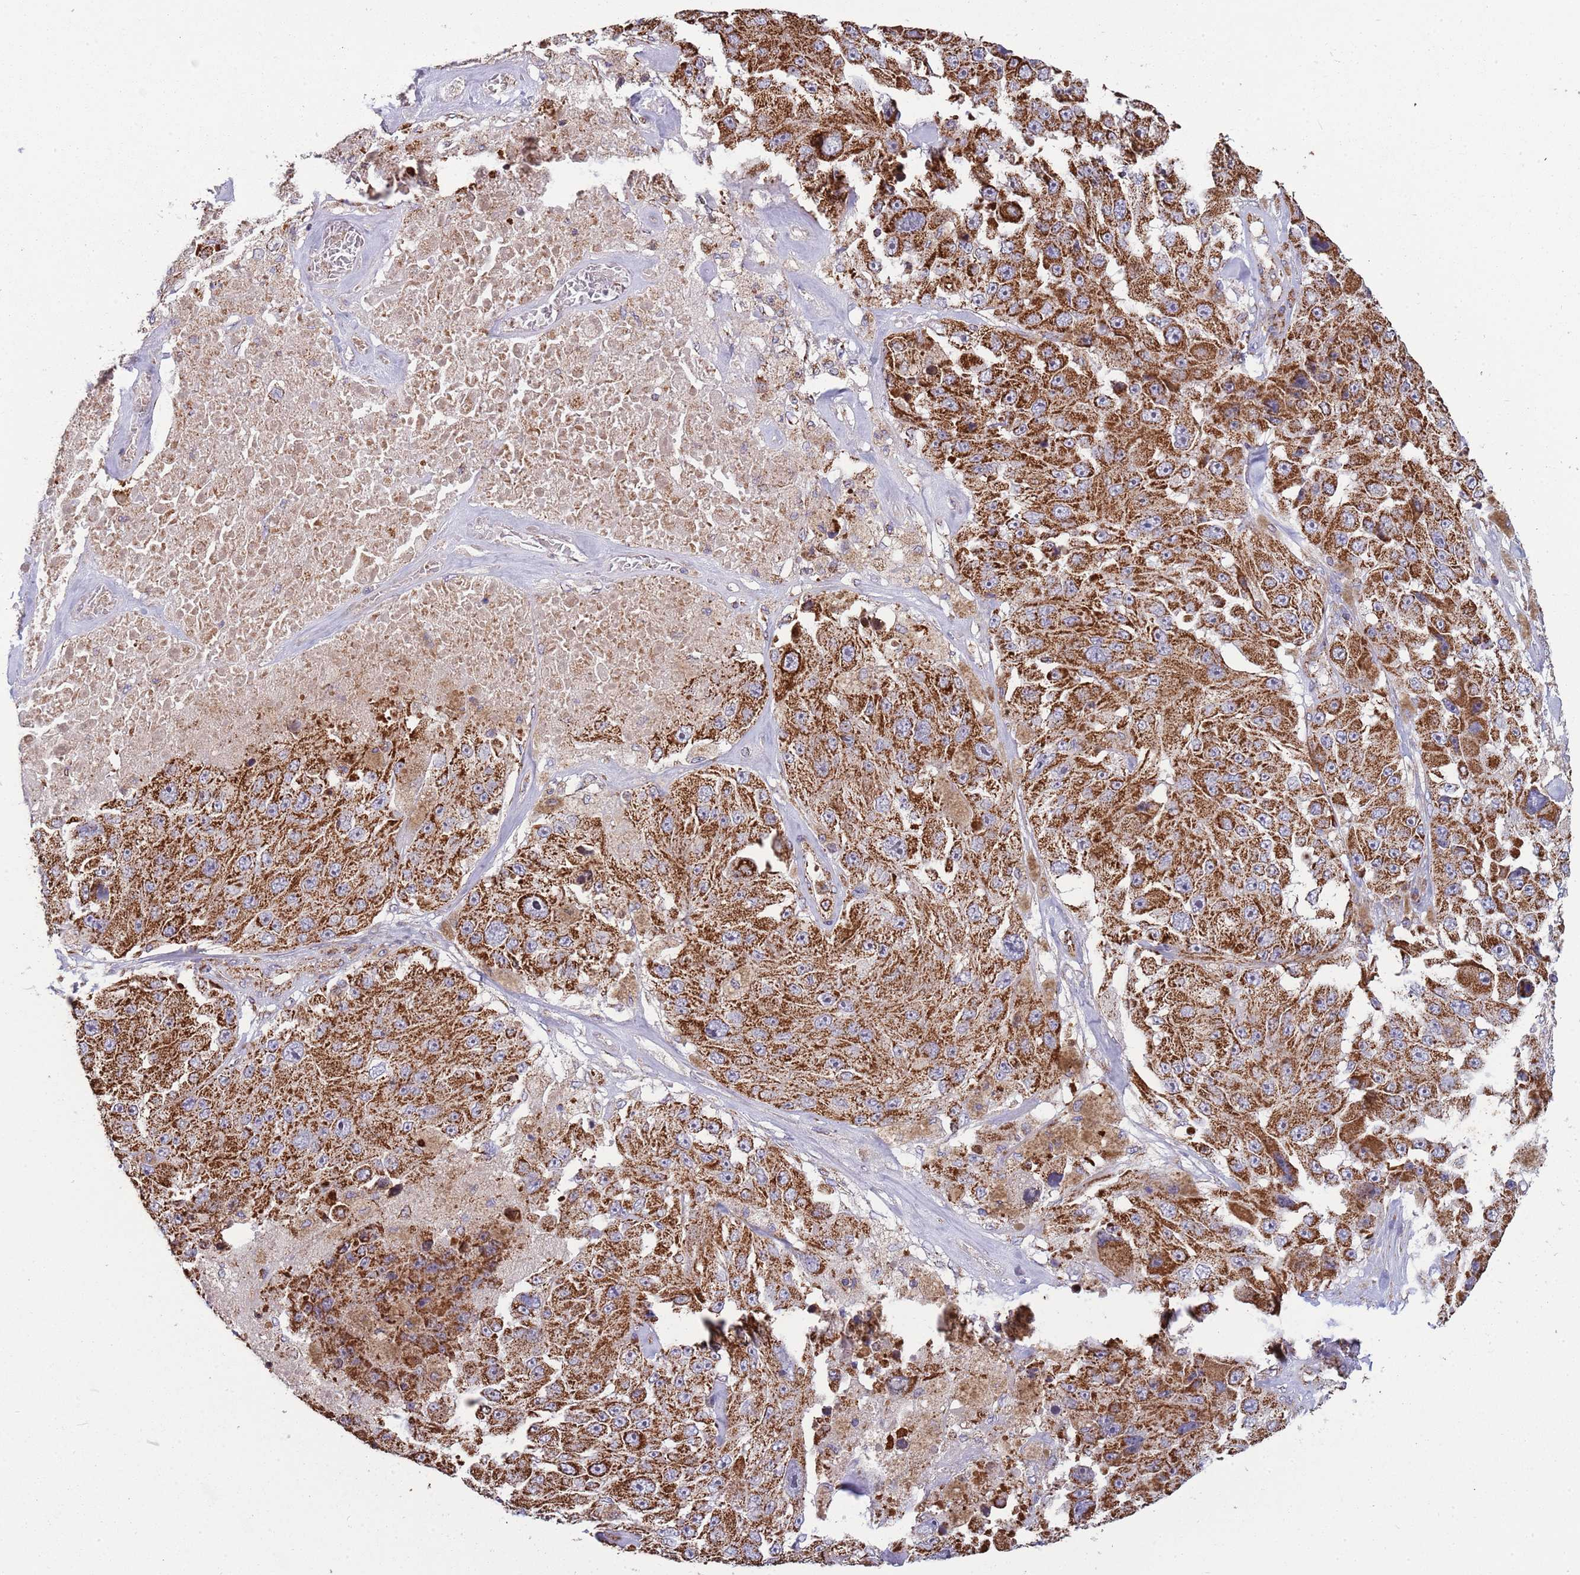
{"staining": {"intensity": "strong", "quantity": ">75%", "location": "cytoplasmic/membranous"}, "tissue": "melanoma", "cell_type": "Tumor cells", "image_type": "cancer", "snomed": [{"axis": "morphology", "description": "Malignant melanoma, Metastatic site"}, {"axis": "topography", "description": "Lymph node"}], "caption": "Melanoma was stained to show a protein in brown. There is high levels of strong cytoplasmic/membranous staining in about >75% of tumor cells.", "gene": "VPS16", "patient": {"sex": "male", "age": 62}}